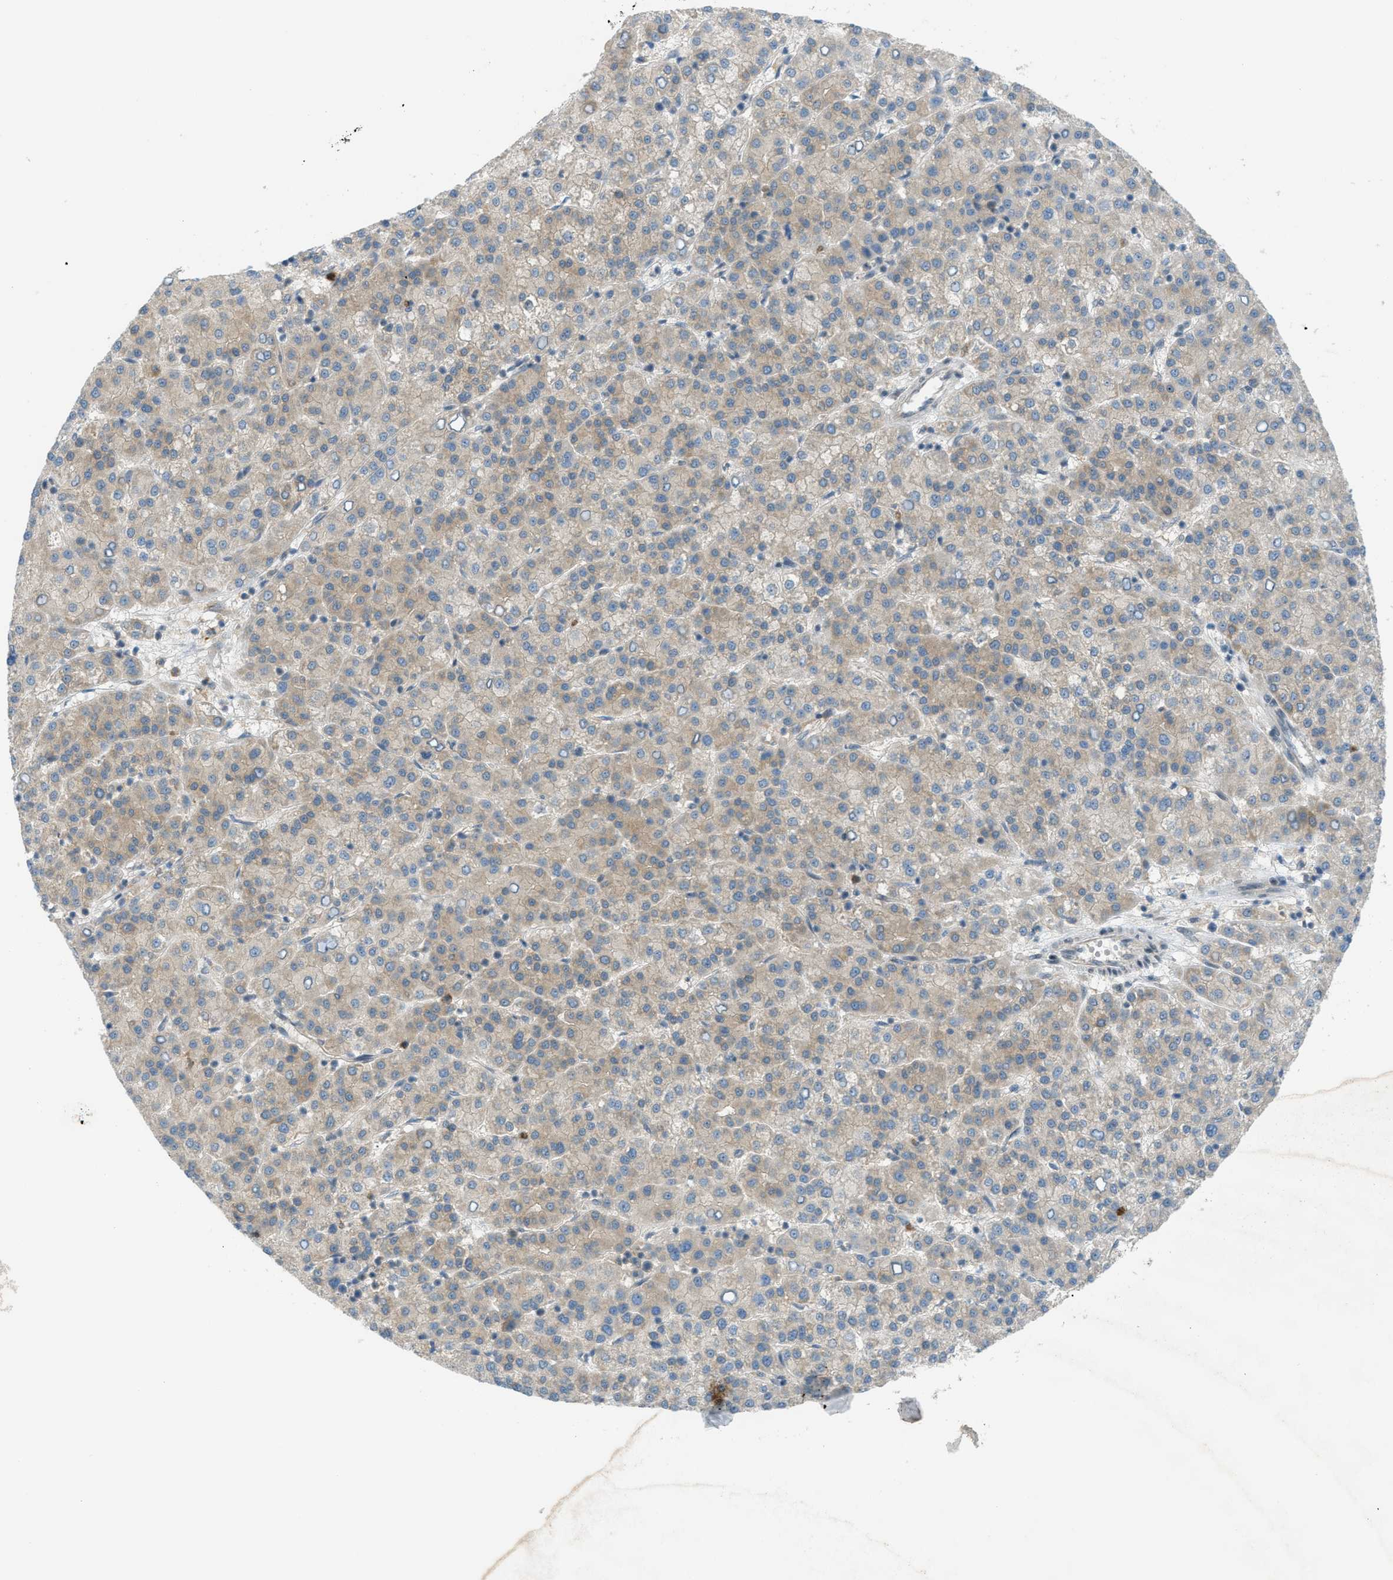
{"staining": {"intensity": "weak", "quantity": "25%-75%", "location": "cytoplasmic/membranous"}, "tissue": "liver cancer", "cell_type": "Tumor cells", "image_type": "cancer", "snomed": [{"axis": "morphology", "description": "Carcinoma, Hepatocellular, NOS"}, {"axis": "topography", "description": "Liver"}], "caption": "Liver hepatocellular carcinoma tissue reveals weak cytoplasmic/membranous expression in about 25%-75% of tumor cells, visualized by immunohistochemistry. Using DAB (brown) and hematoxylin (blue) stains, captured at high magnification using brightfield microscopy.", "gene": "DYRK1A", "patient": {"sex": "female", "age": 58}}